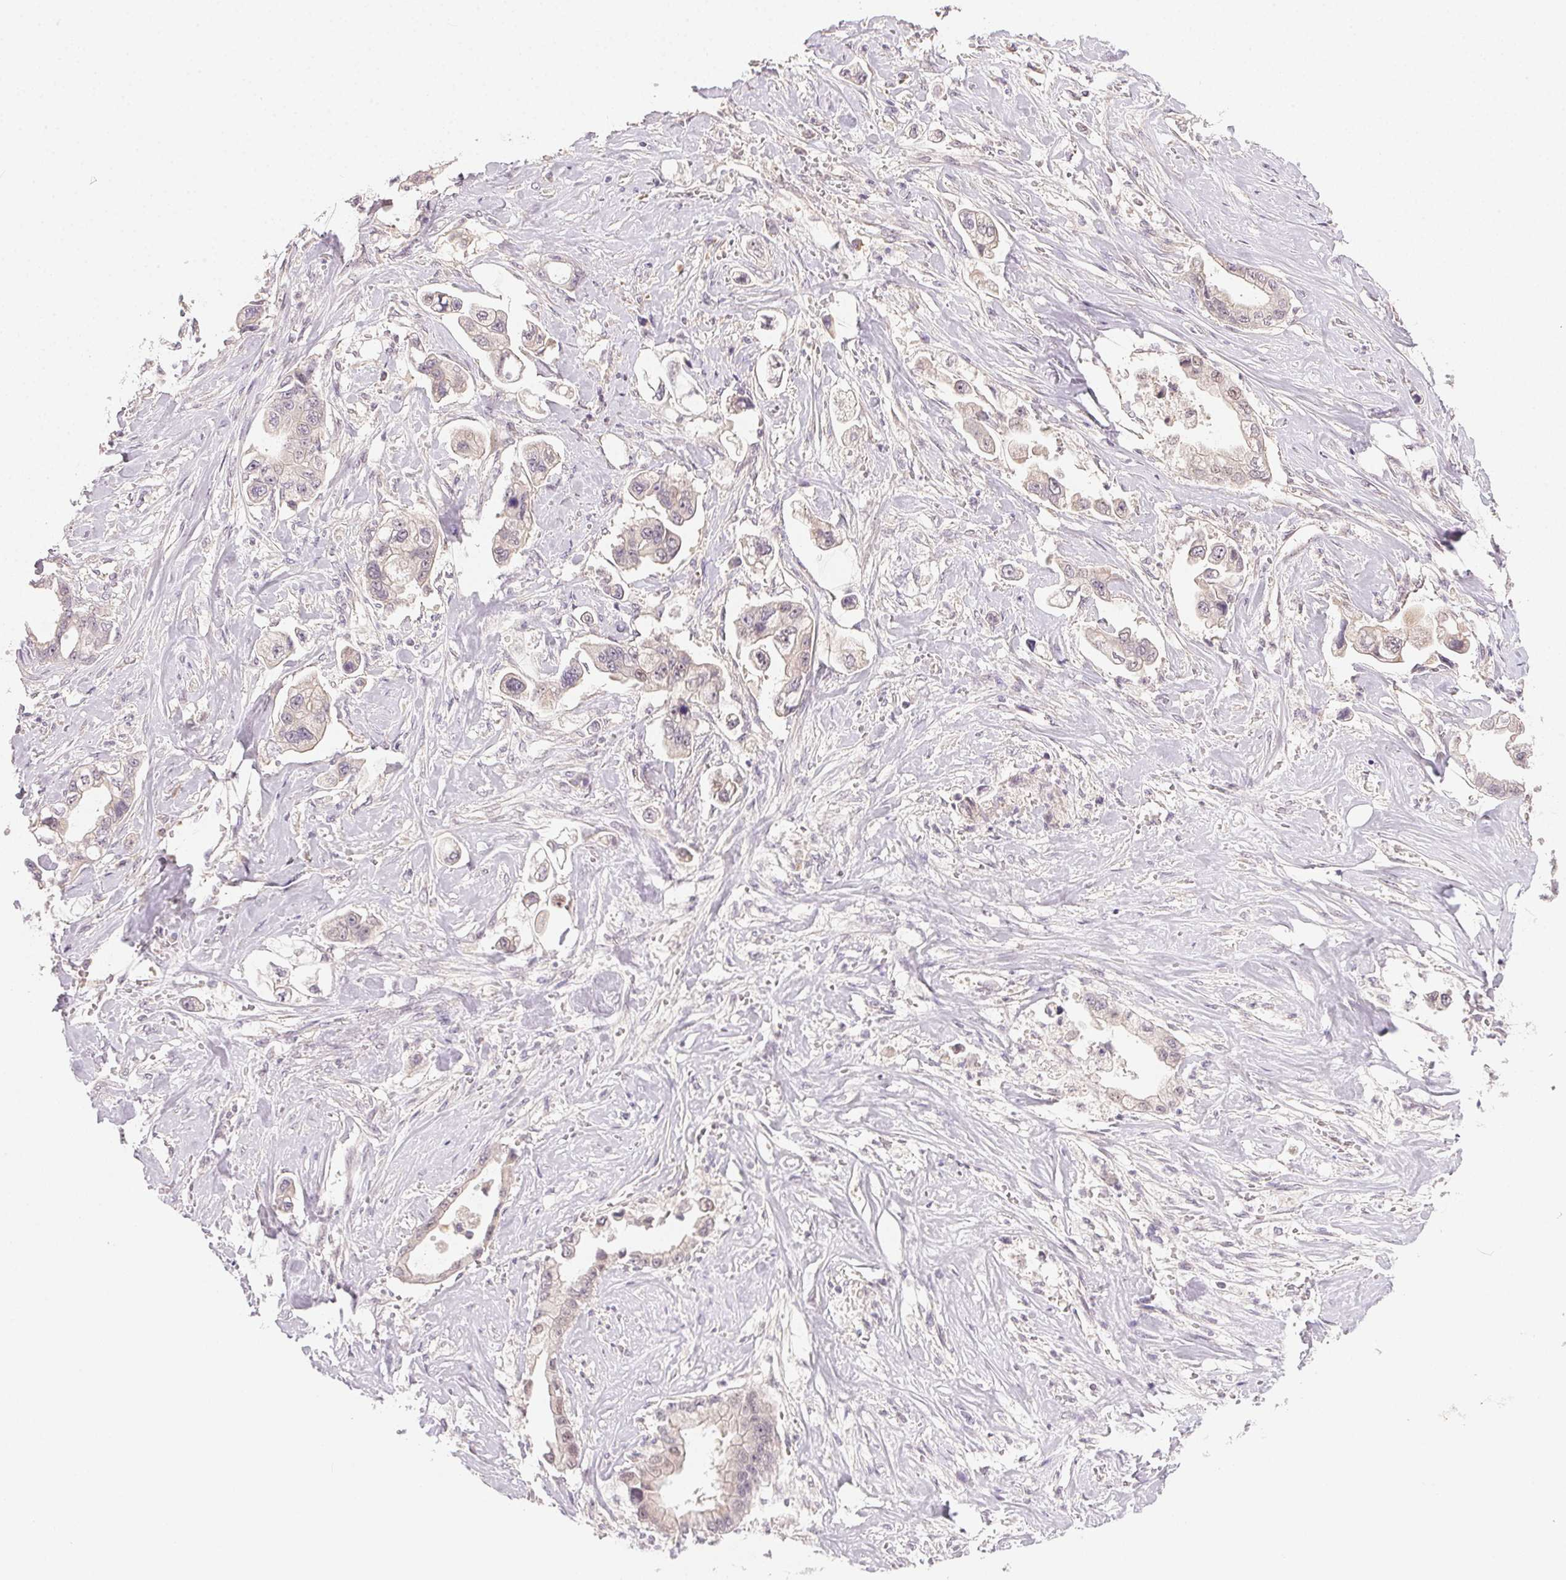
{"staining": {"intensity": "negative", "quantity": "none", "location": "none"}, "tissue": "stomach cancer", "cell_type": "Tumor cells", "image_type": "cancer", "snomed": [{"axis": "morphology", "description": "Adenocarcinoma, NOS"}, {"axis": "topography", "description": "Stomach"}], "caption": "There is no significant positivity in tumor cells of stomach cancer. Nuclei are stained in blue.", "gene": "TTC23L", "patient": {"sex": "male", "age": 62}}